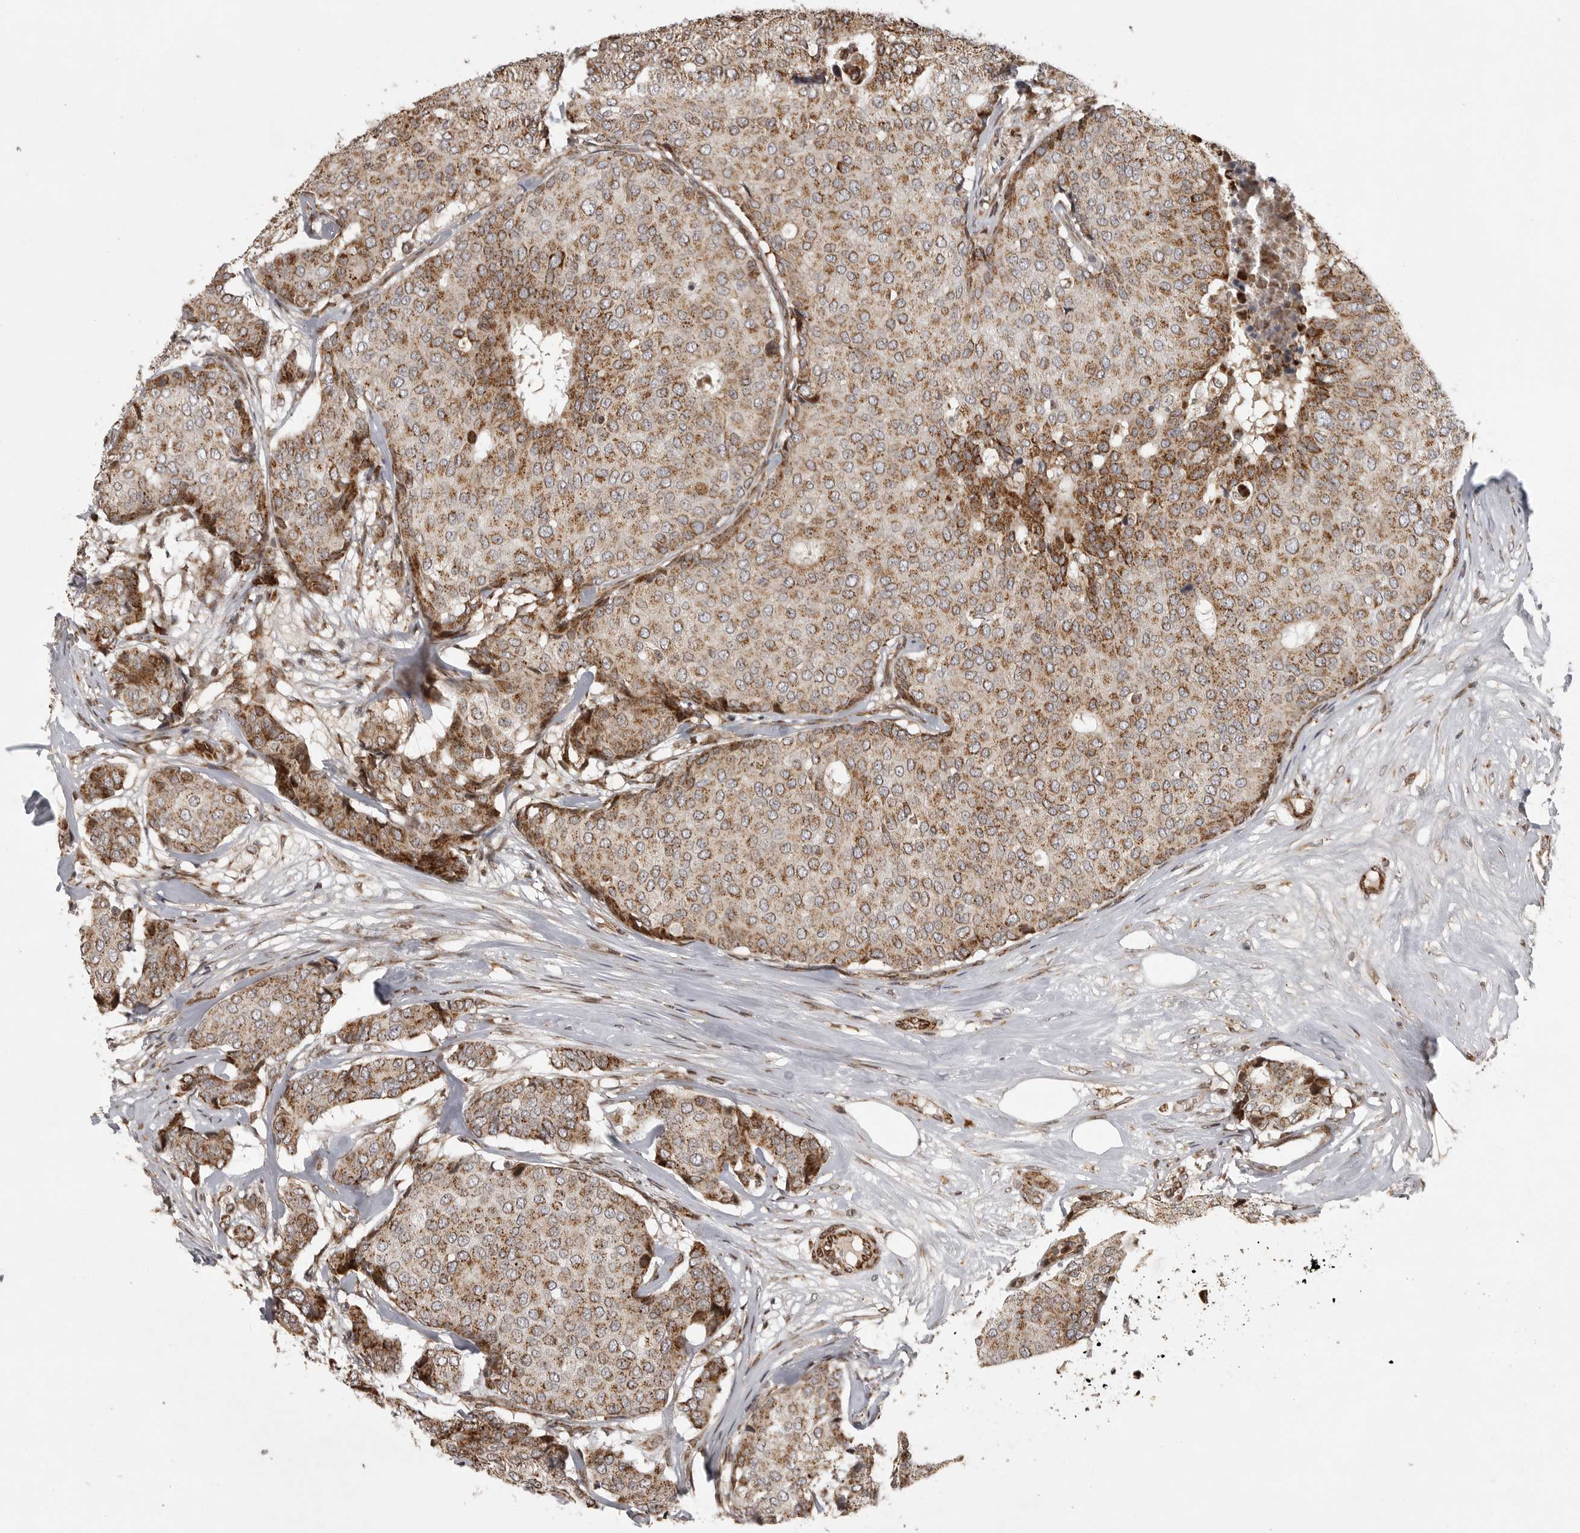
{"staining": {"intensity": "moderate", "quantity": ">75%", "location": "cytoplasmic/membranous"}, "tissue": "breast cancer", "cell_type": "Tumor cells", "image_type": "cancer", "snomed": [{"axis": "morphology", "description": "Duct carcinoma"}, {"axis": "topography", "description": "Breast"}], "caption": "Immunohistochemistry (IHC) histopathology image of human breast cancer stained for a protein (brown), which reveals medium levels of moderate cytoplasmic/membranous positivity in about >75% of tumor cells.", "gene": "NARS2", "patient": {"sex": "female", "age": 75}}